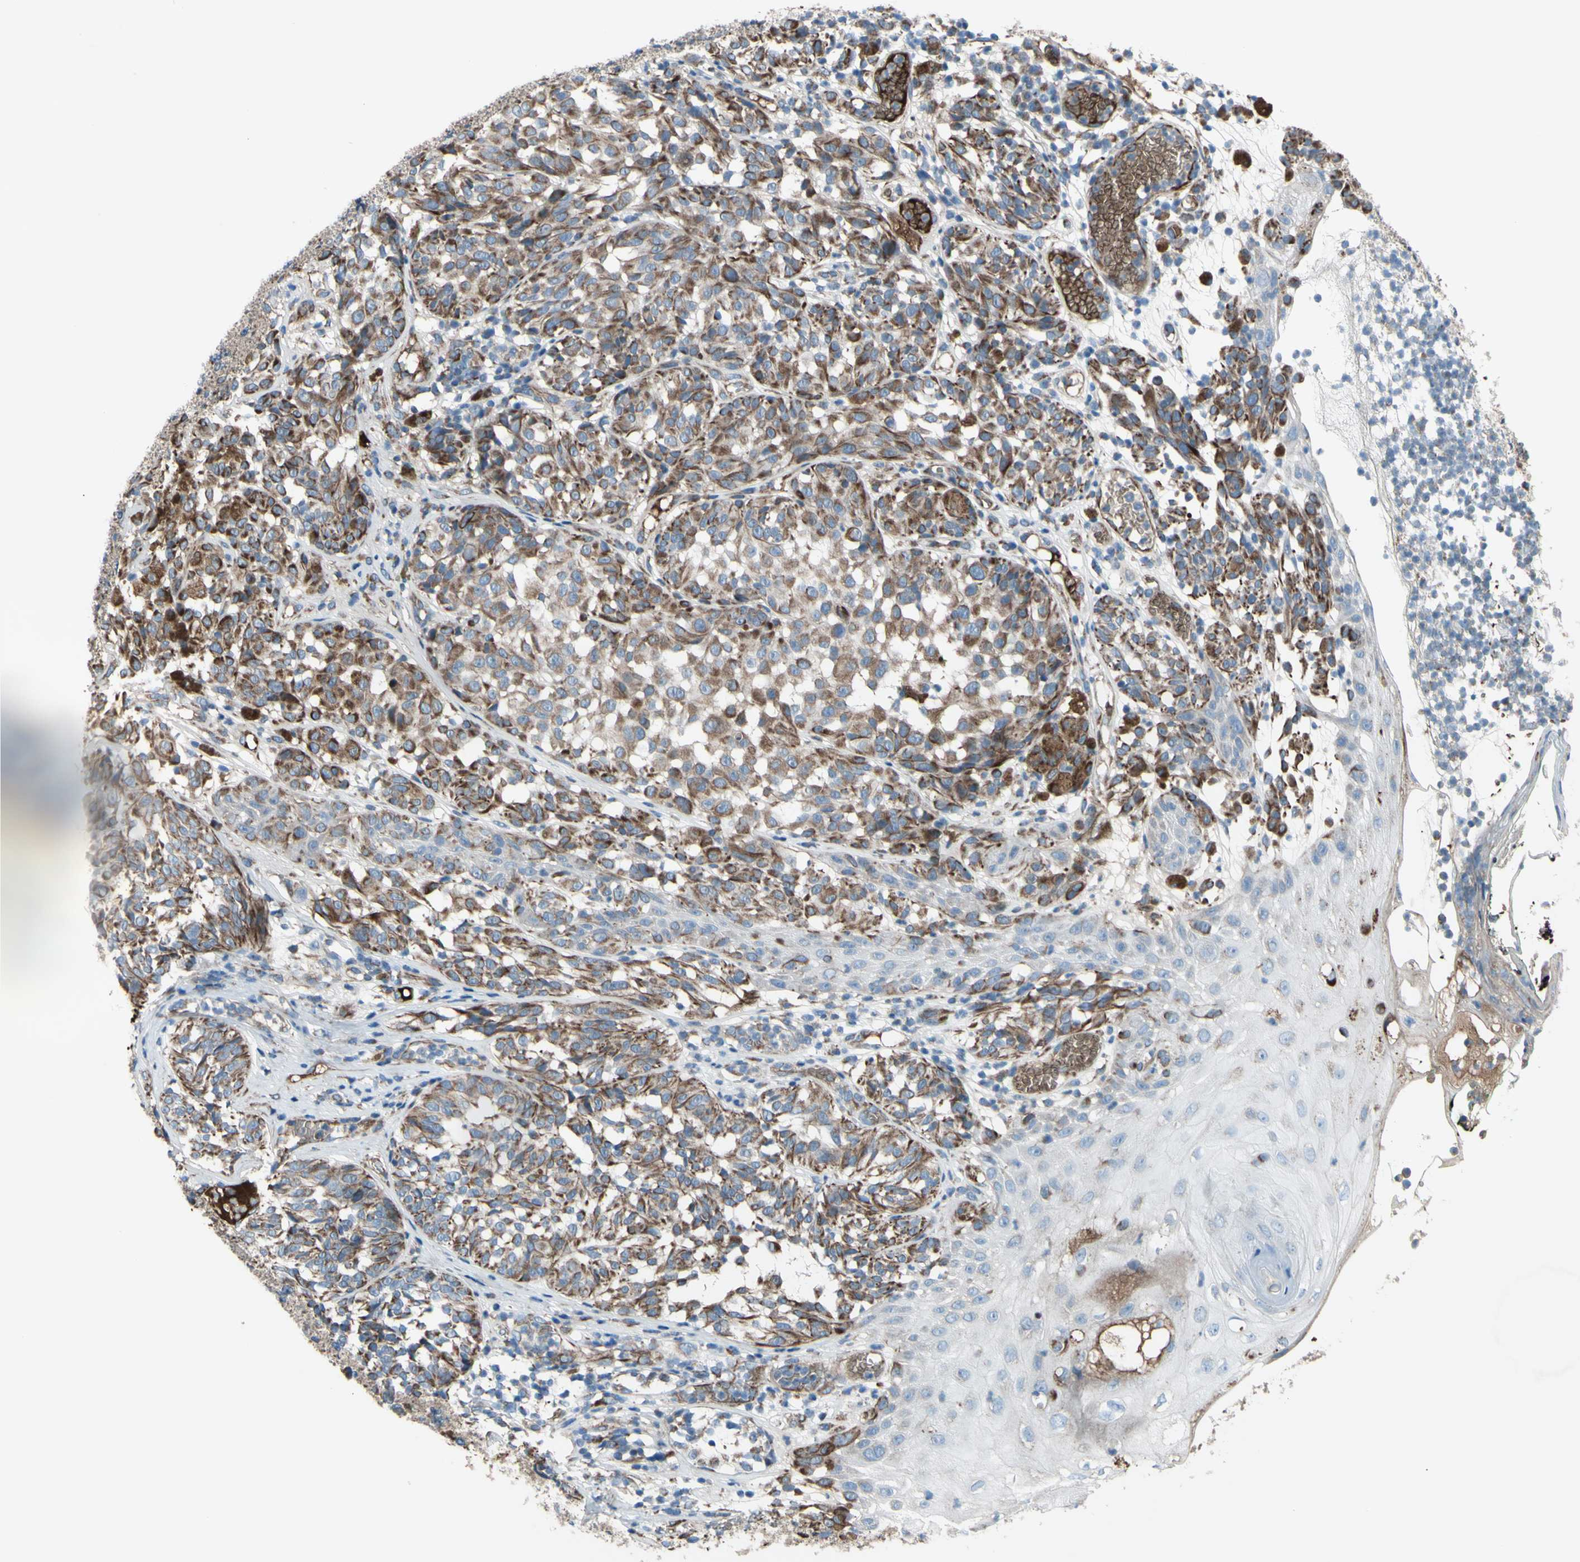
{"staining": {"intensity": "moderate", "quantity": ">75%", "location": "cytoplasmic/membranous"}, "tissue": "melanoma", "cell_type": "Tumor cells", "image_type": "cancer", "snomed": [{"axis": "morphology", "description": "Malignant melanoma, NOS"}, {"axis": "topography", "description": "Skin"}], "caption": "A brown stain labels moderate cytoplasmic/membranous positivity of a protein in malignant melanoma tumor cells.", "gene": "EMC7", "patient": {"sex": "female", "age": 46}}